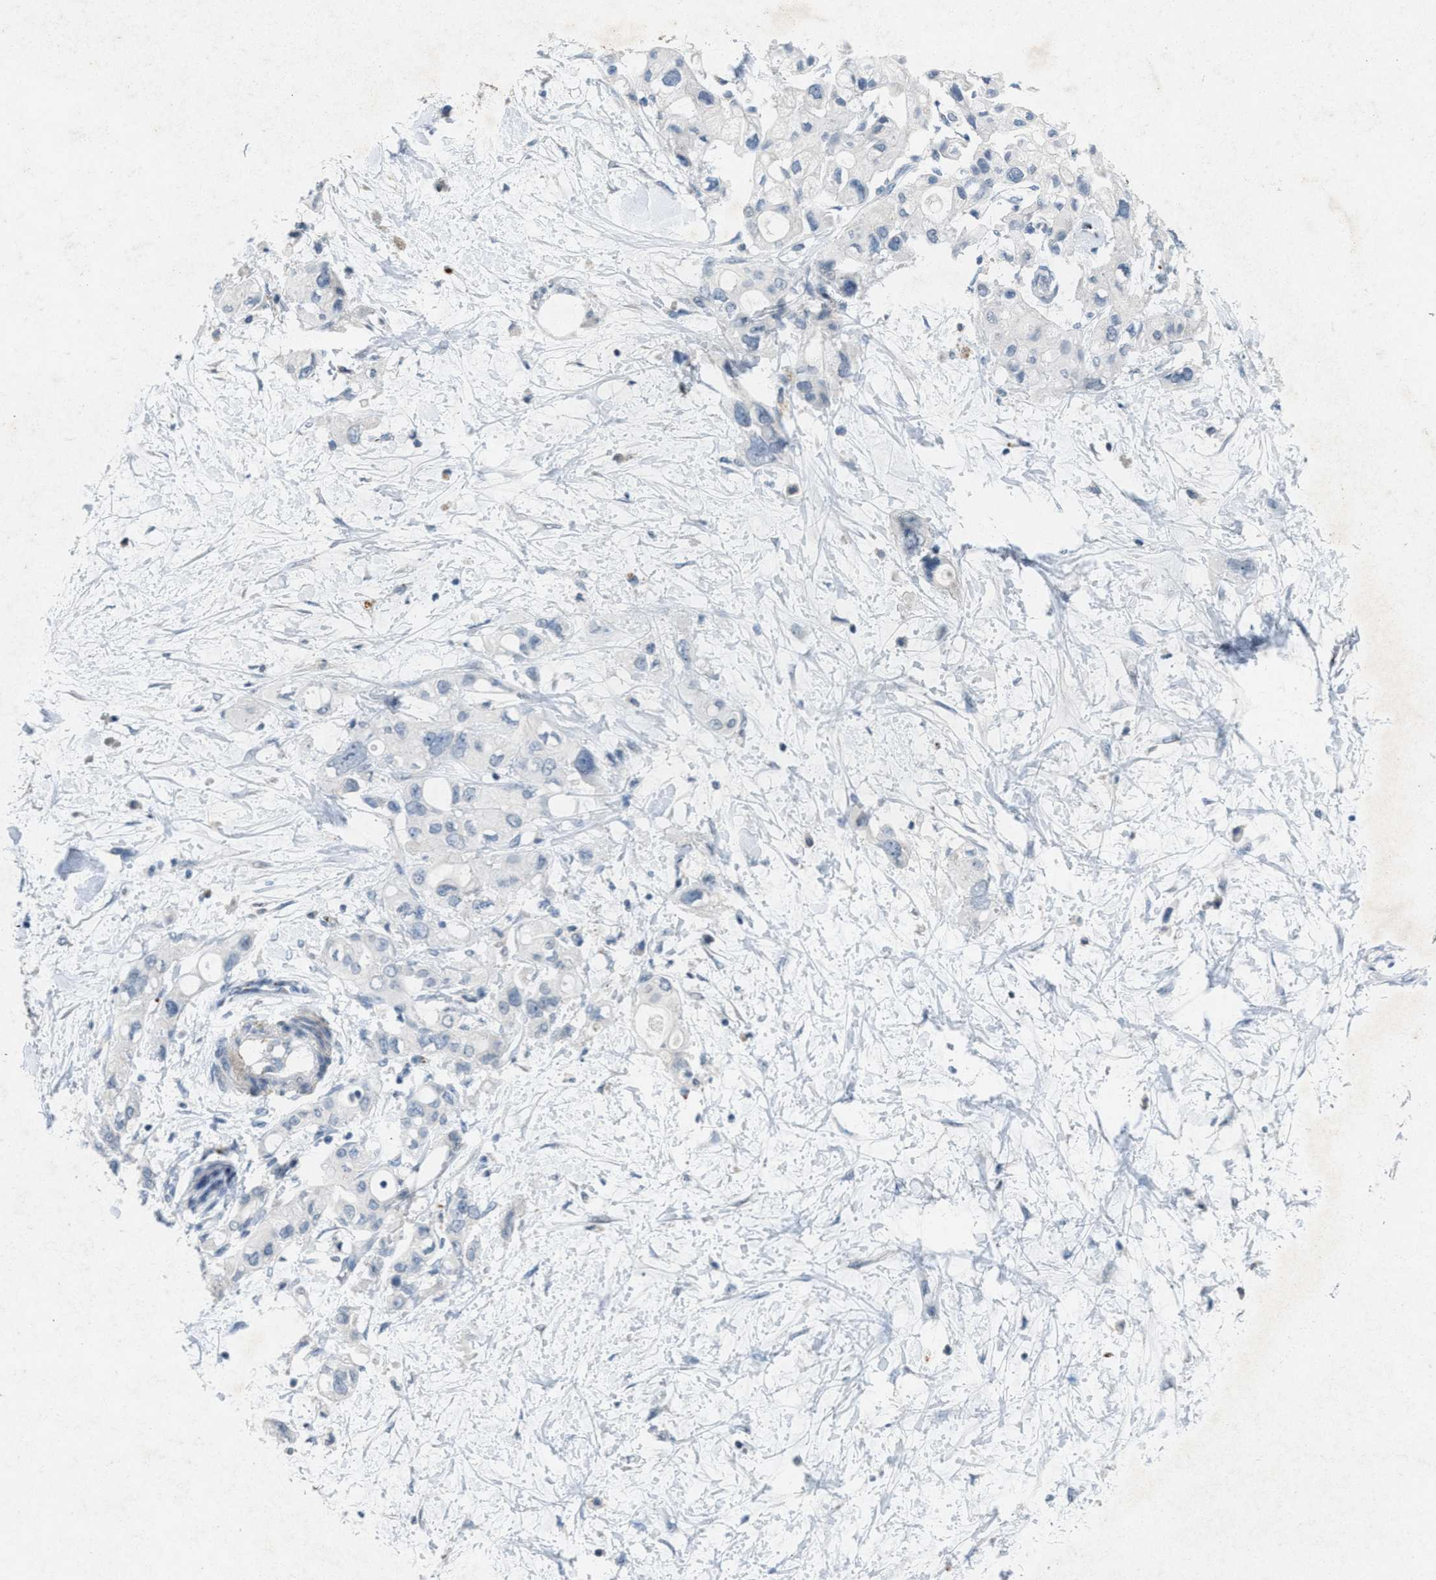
{"staining": {"intensity": "negative", "quantity": "none", "location": "none"}, "tissue": "pancreatic cancer", "cell_type": "Tumor cells", "image_type": "cancer", "snomed": [{"axis": "morphology", "description": "Adenocarcinoma, NOS"}, {"axis": "topography", "description": "Pancreas"}], "caption": "Micrograph shows no significant protein staining in tumor cells of pancreatic cancer.", "gene": "SLC5A5", "patient": {"sex": "female", "age": 56}}